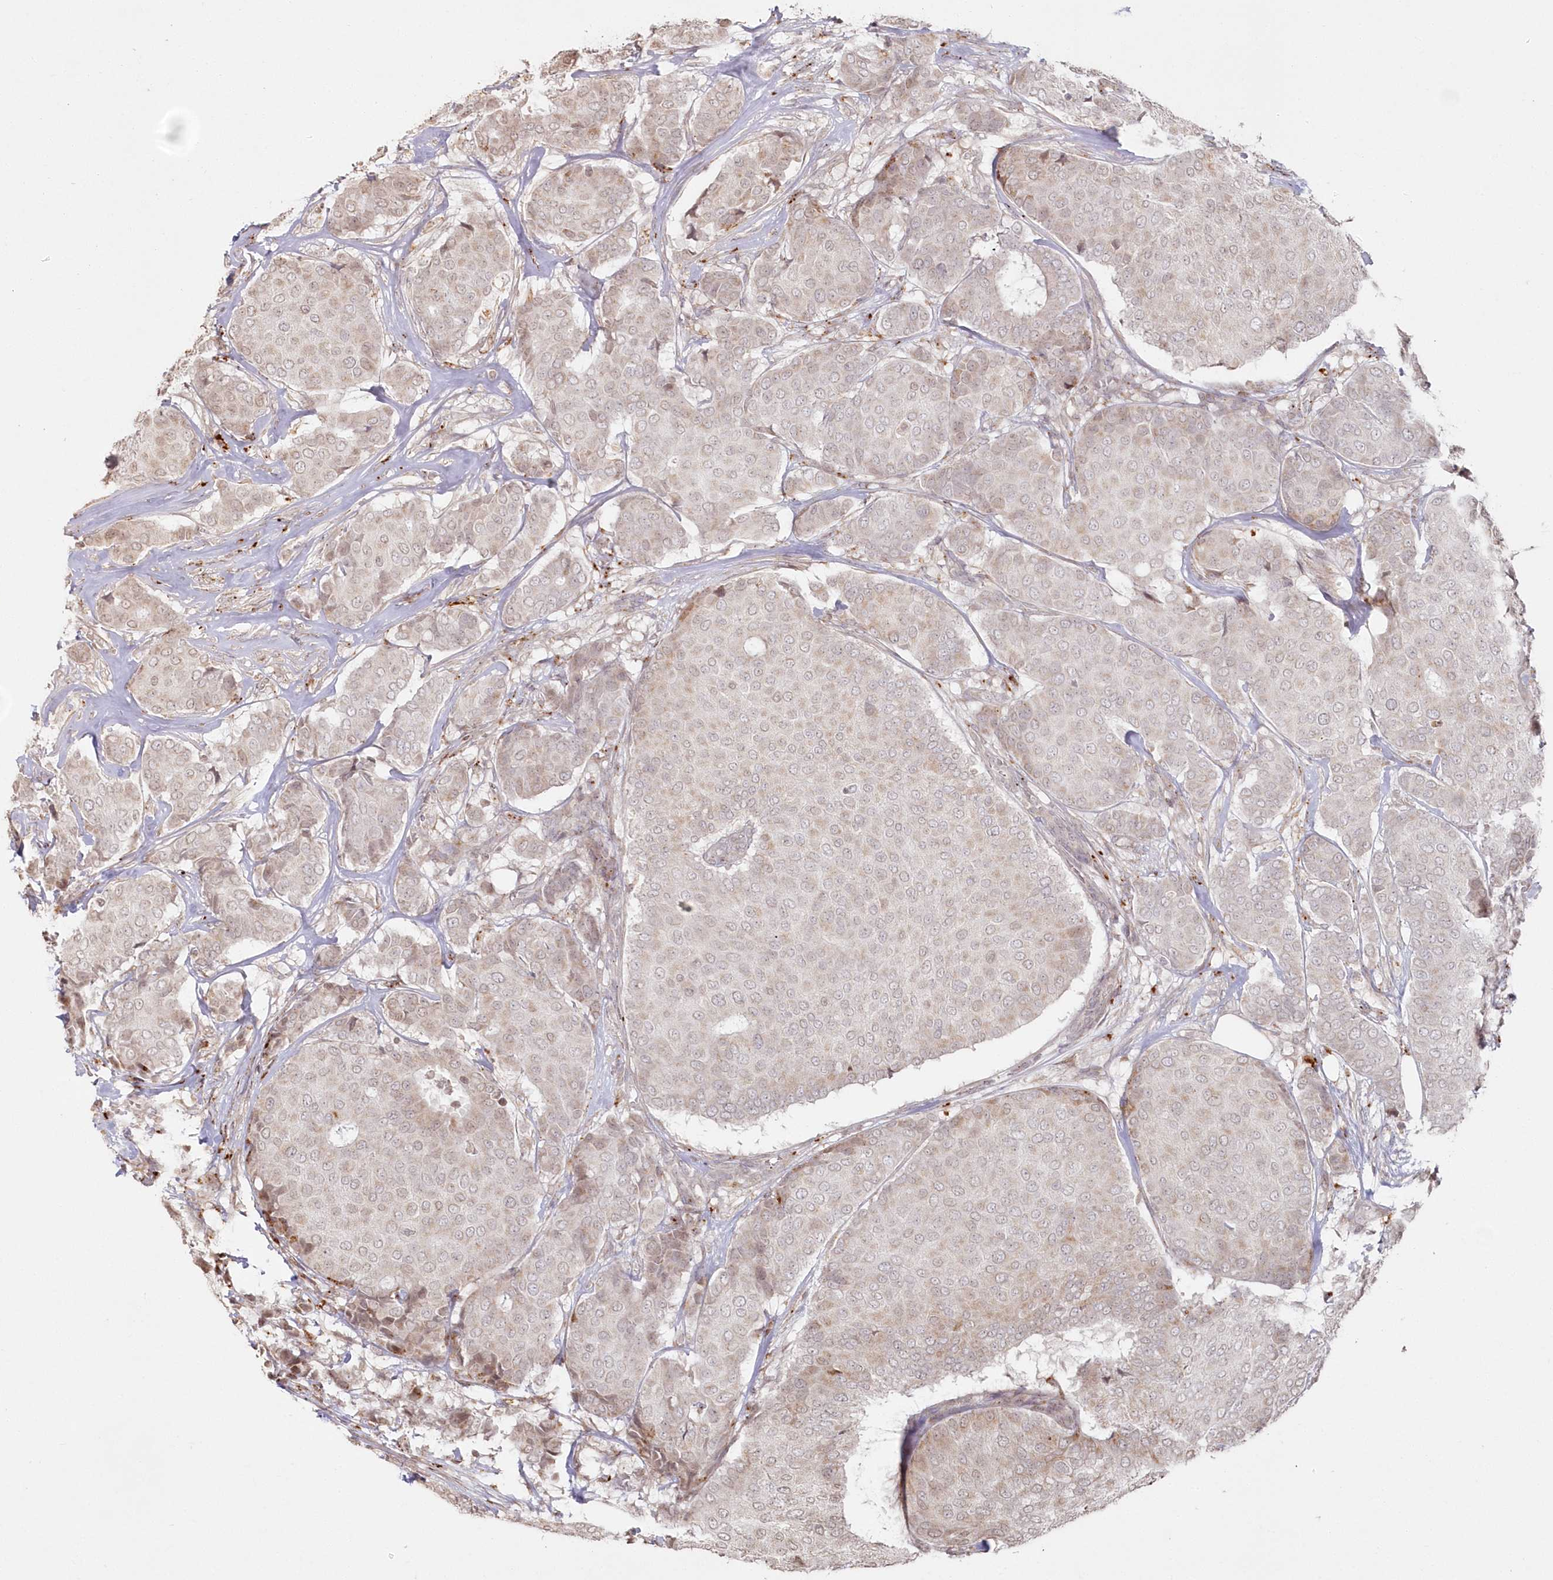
{"staining": {"intensity": "weak", "quantity": "<25%", "location": "cytoplasmic/membranous"}, "tissue": "breast cancer", "cell_type": "Tumor cells", "image_type": "cancer", "snomed": [{"axis": "morphology", "description": "Duct carcinoma"}, {"axis": "topography", "description": "Breast"}], "caption": "Breast cancer (intraductal carcinoma) stained for a protein using immunohistochemistry displays no expression tumor cells.", "gene": "ARSB", "patient": {"sex": "female", "age": 75}}